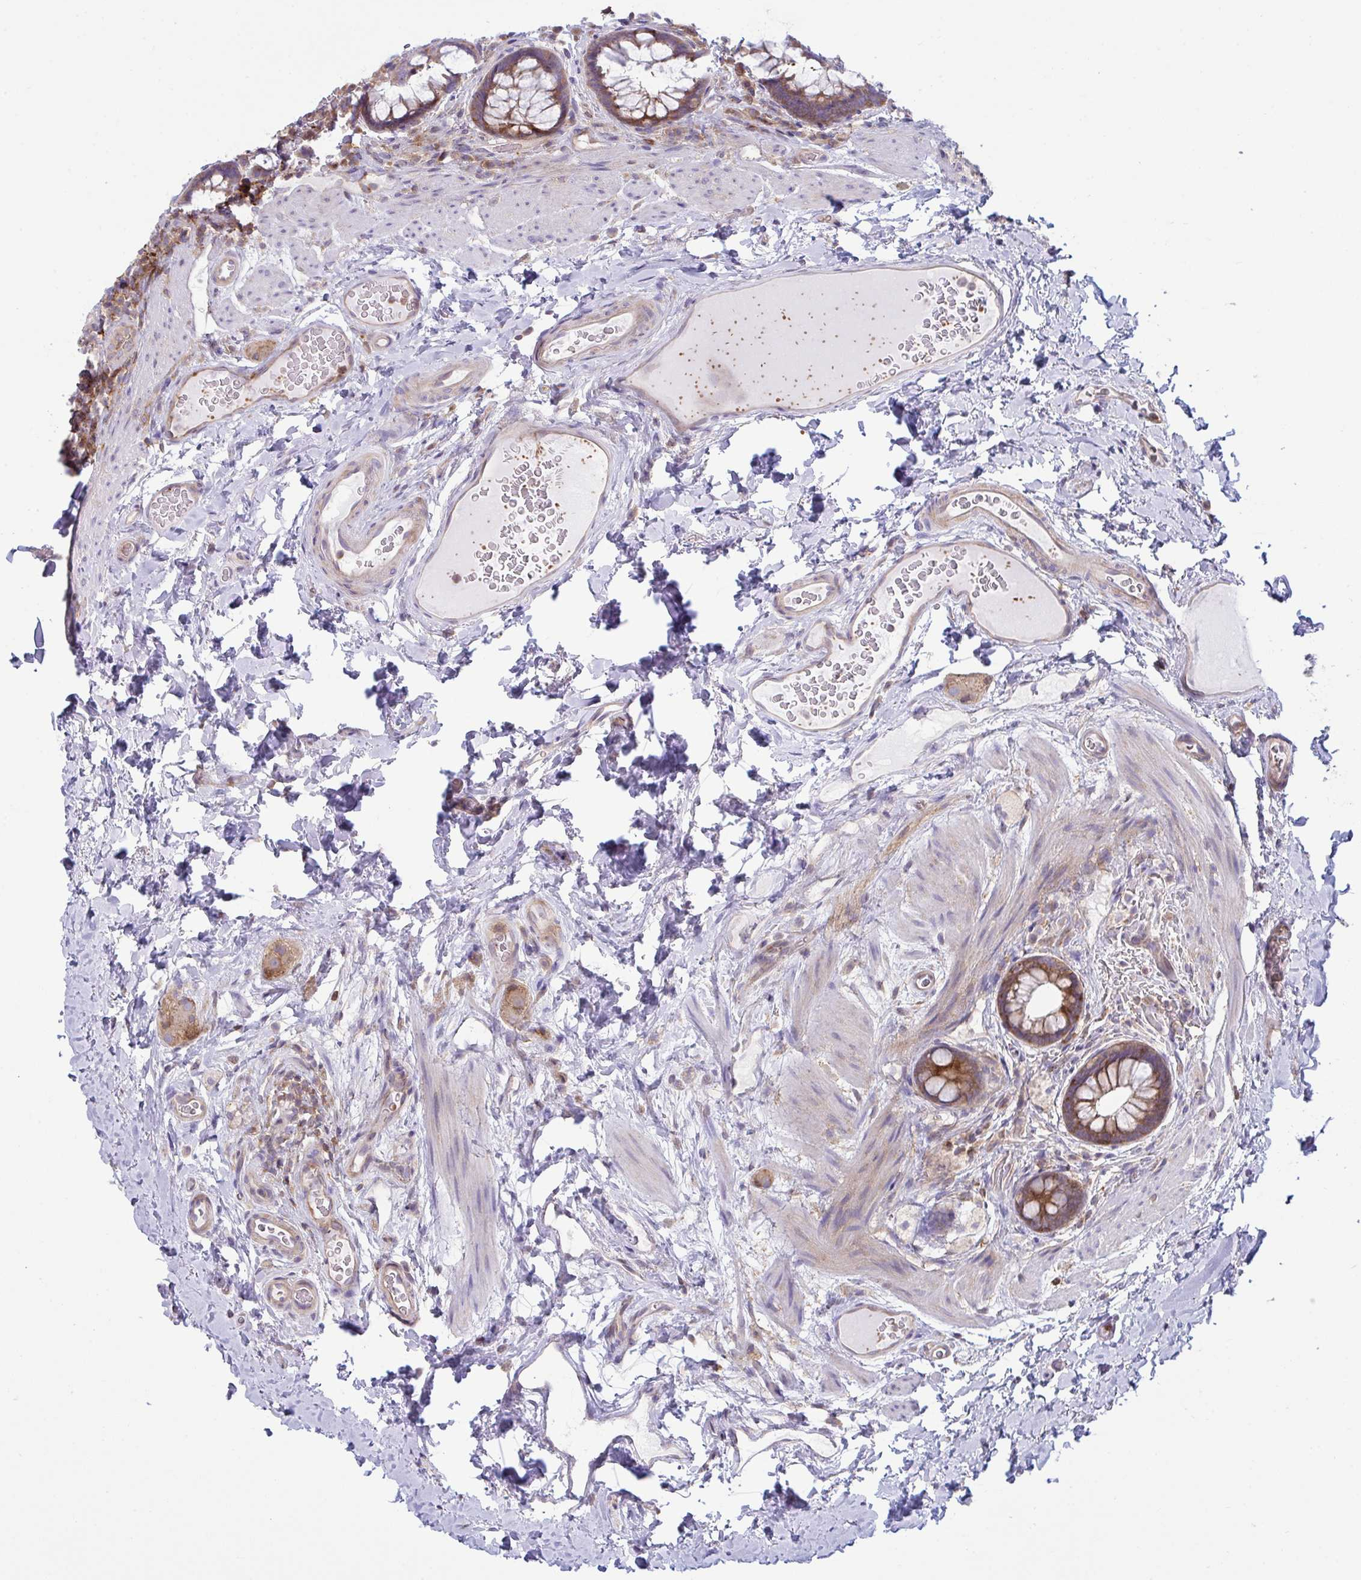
{"staining": {"intensity": "moderate", "quantity": "25%-75%", "location": "cytoplasmic/membranous"}, "tissue": "rectum", "cell_type": "Glandular cells", "image_type": "normal", "snomed": [{"axis": "morphology", "description": "Normal tissue, NOS"}, {"axis": "topography", "description": "Rectum"}], "caption": "This image reveals IHC staining of normal rectum, with medium moderate cytoplasmic/membranous expression in approximately 25%-75% of glandular cells.", "gene": "TSC22D3", "patient": {"sex": "female", "age": 69}}